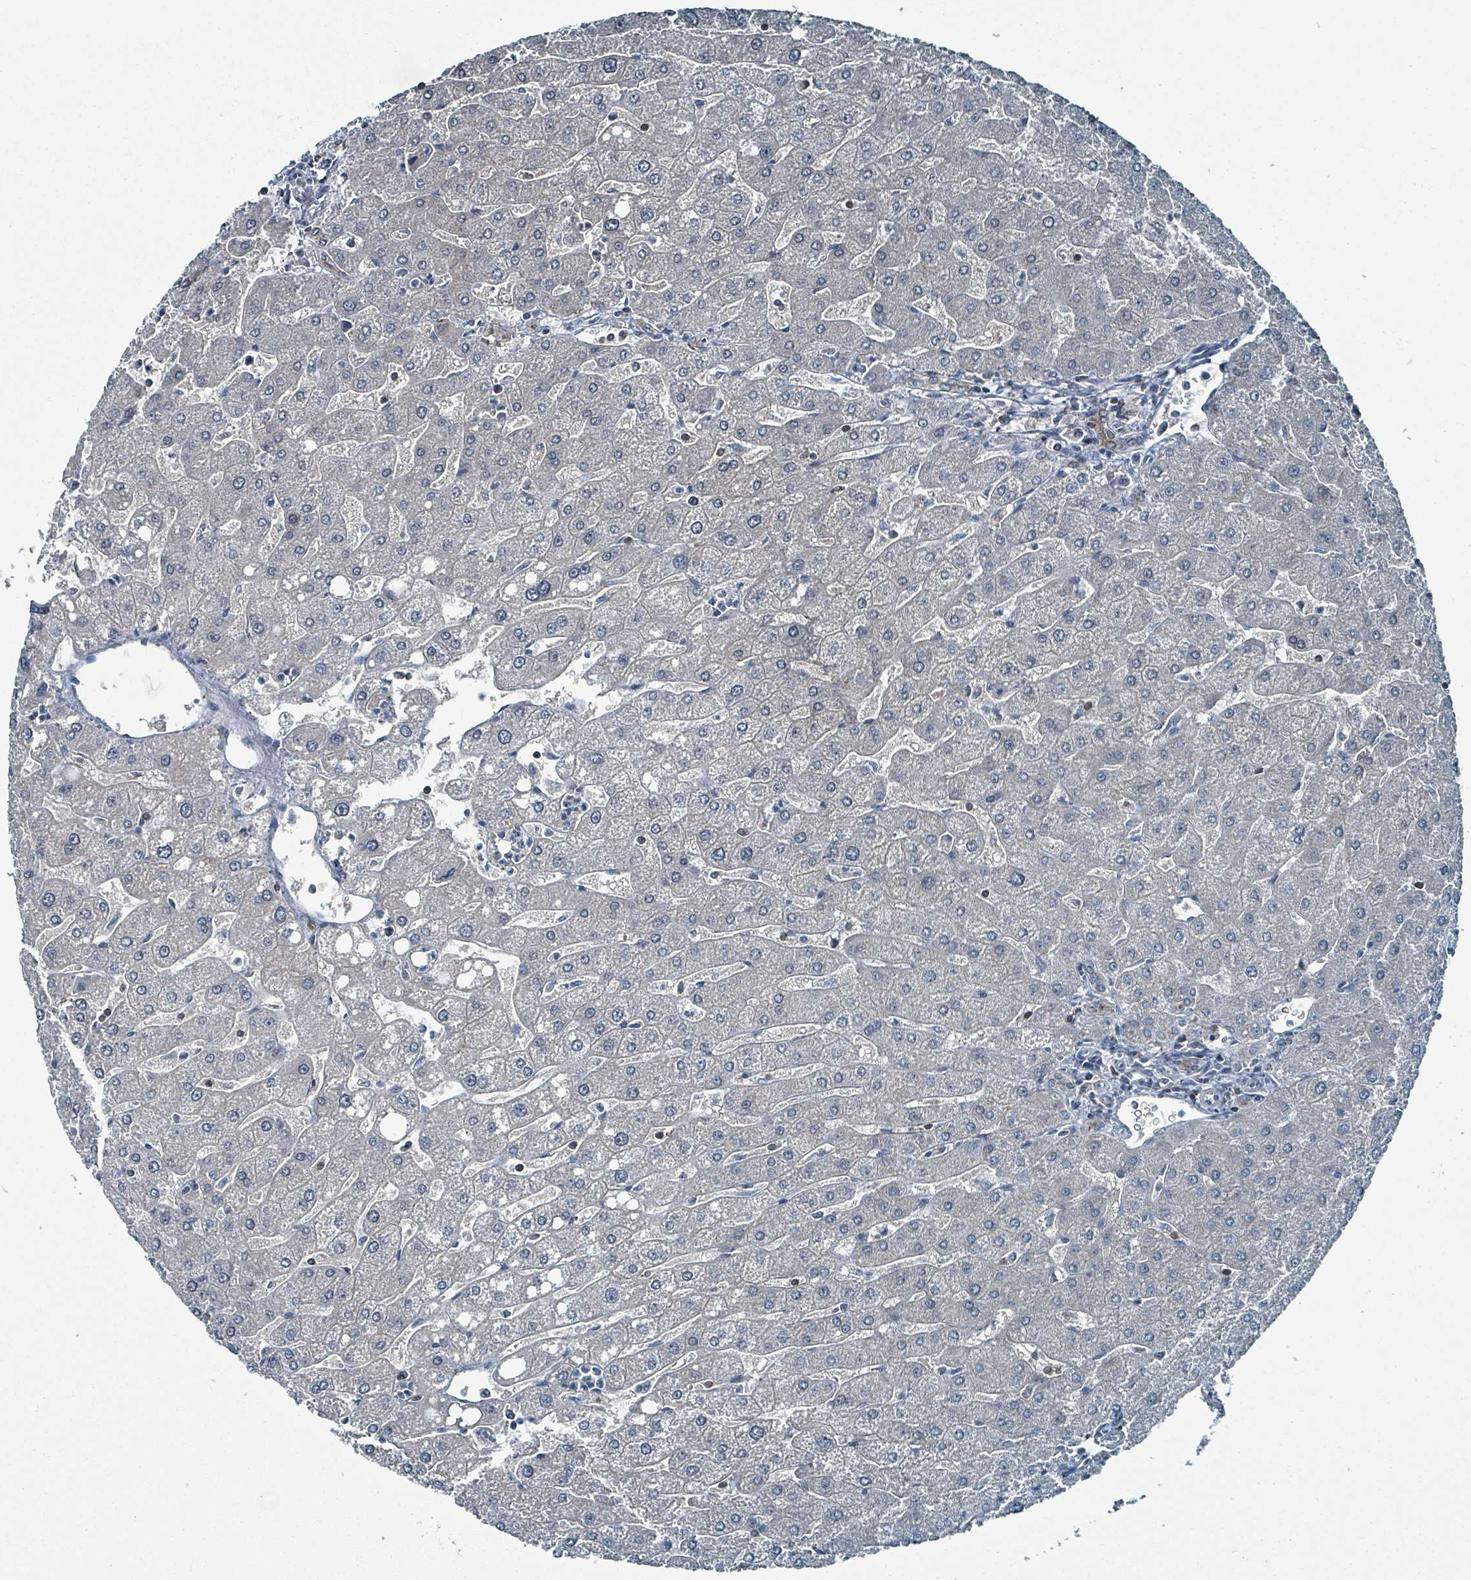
{"staining": {"intensity": "negative", "quantity": "none", "location": "none"}, "tissue": "liver", "cell_type": "Cholangiocytes", "image_type": "normal", "snomed": [{"axis": "morphology", "description": "Normal tissue, NOS"}, {"axis": "topography", "description": "Liver"}], "caption": "High power microscopy micrograph of an immunohistochemistry (IHC) photomicrograph of unremarkable liver, revealing no significant expression in cholangiocytes.", "gene": "ABHD18", "patient": {"sex": "male", "age": 67}}